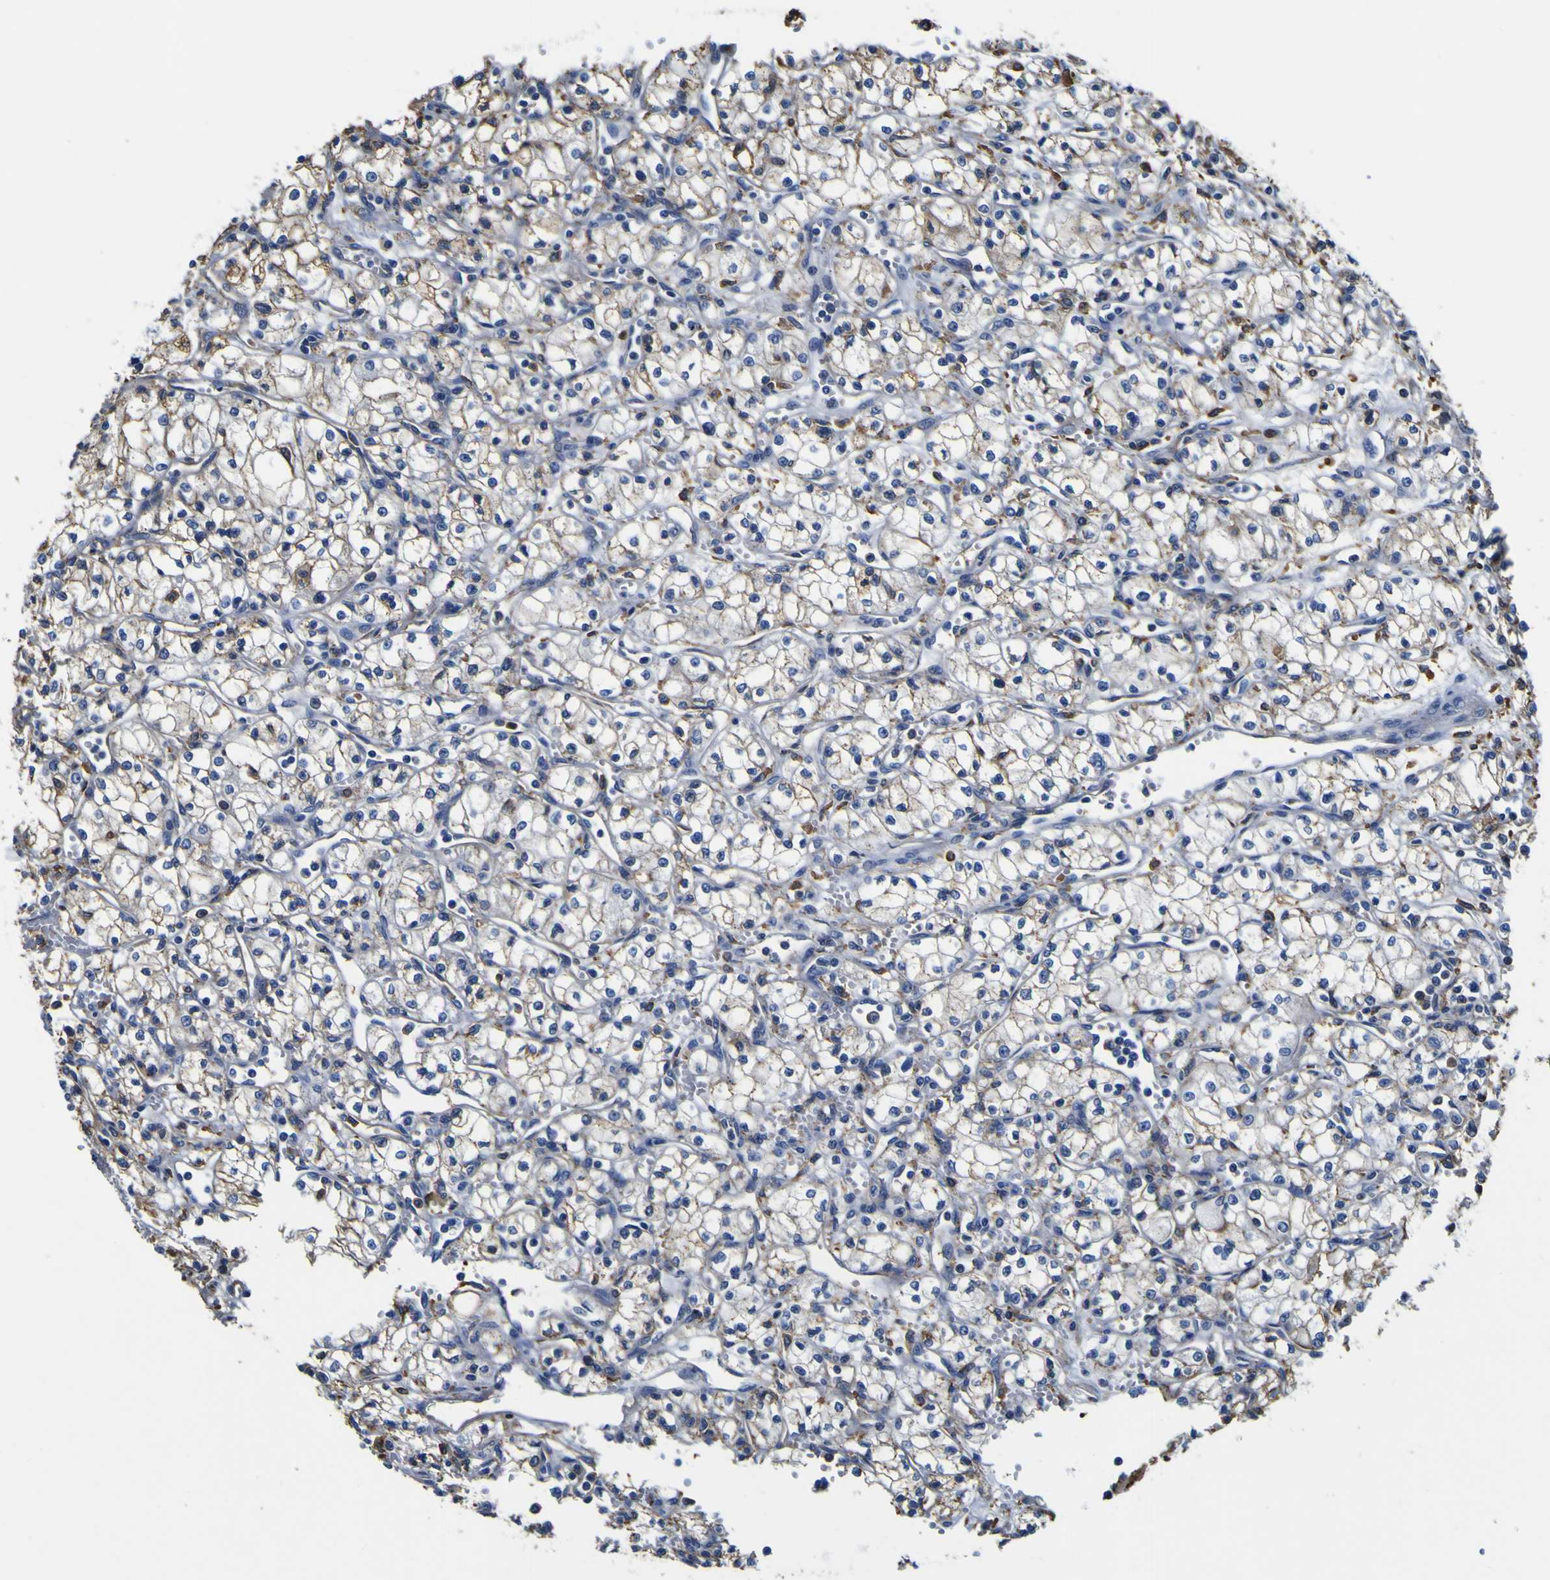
{"staining": {"intensity": "moderate", "quantity": "25%-75%", "location": "cytoplasmic/membranous"}, "tissue": "renal cancer", "cell_type": "Tumor cells", "image_type": "cancer", "snomed": [{"axis": "morphology", "description": "Normal tissue, NOS"}, {"axis": "morphology", "description": "Adenocarcinoma, NOS"}, {"axis": "topography", "description": "Kidney"}], "caption": "This is a histology image of immunohistochemistry (IHC) staining of renal adenocarcinoma, which shows moderate positivity in the cytoplasmic/membranous of tumor cells.", "gene": "PXDN", "patient": {"sex": "male", "age": 59}}